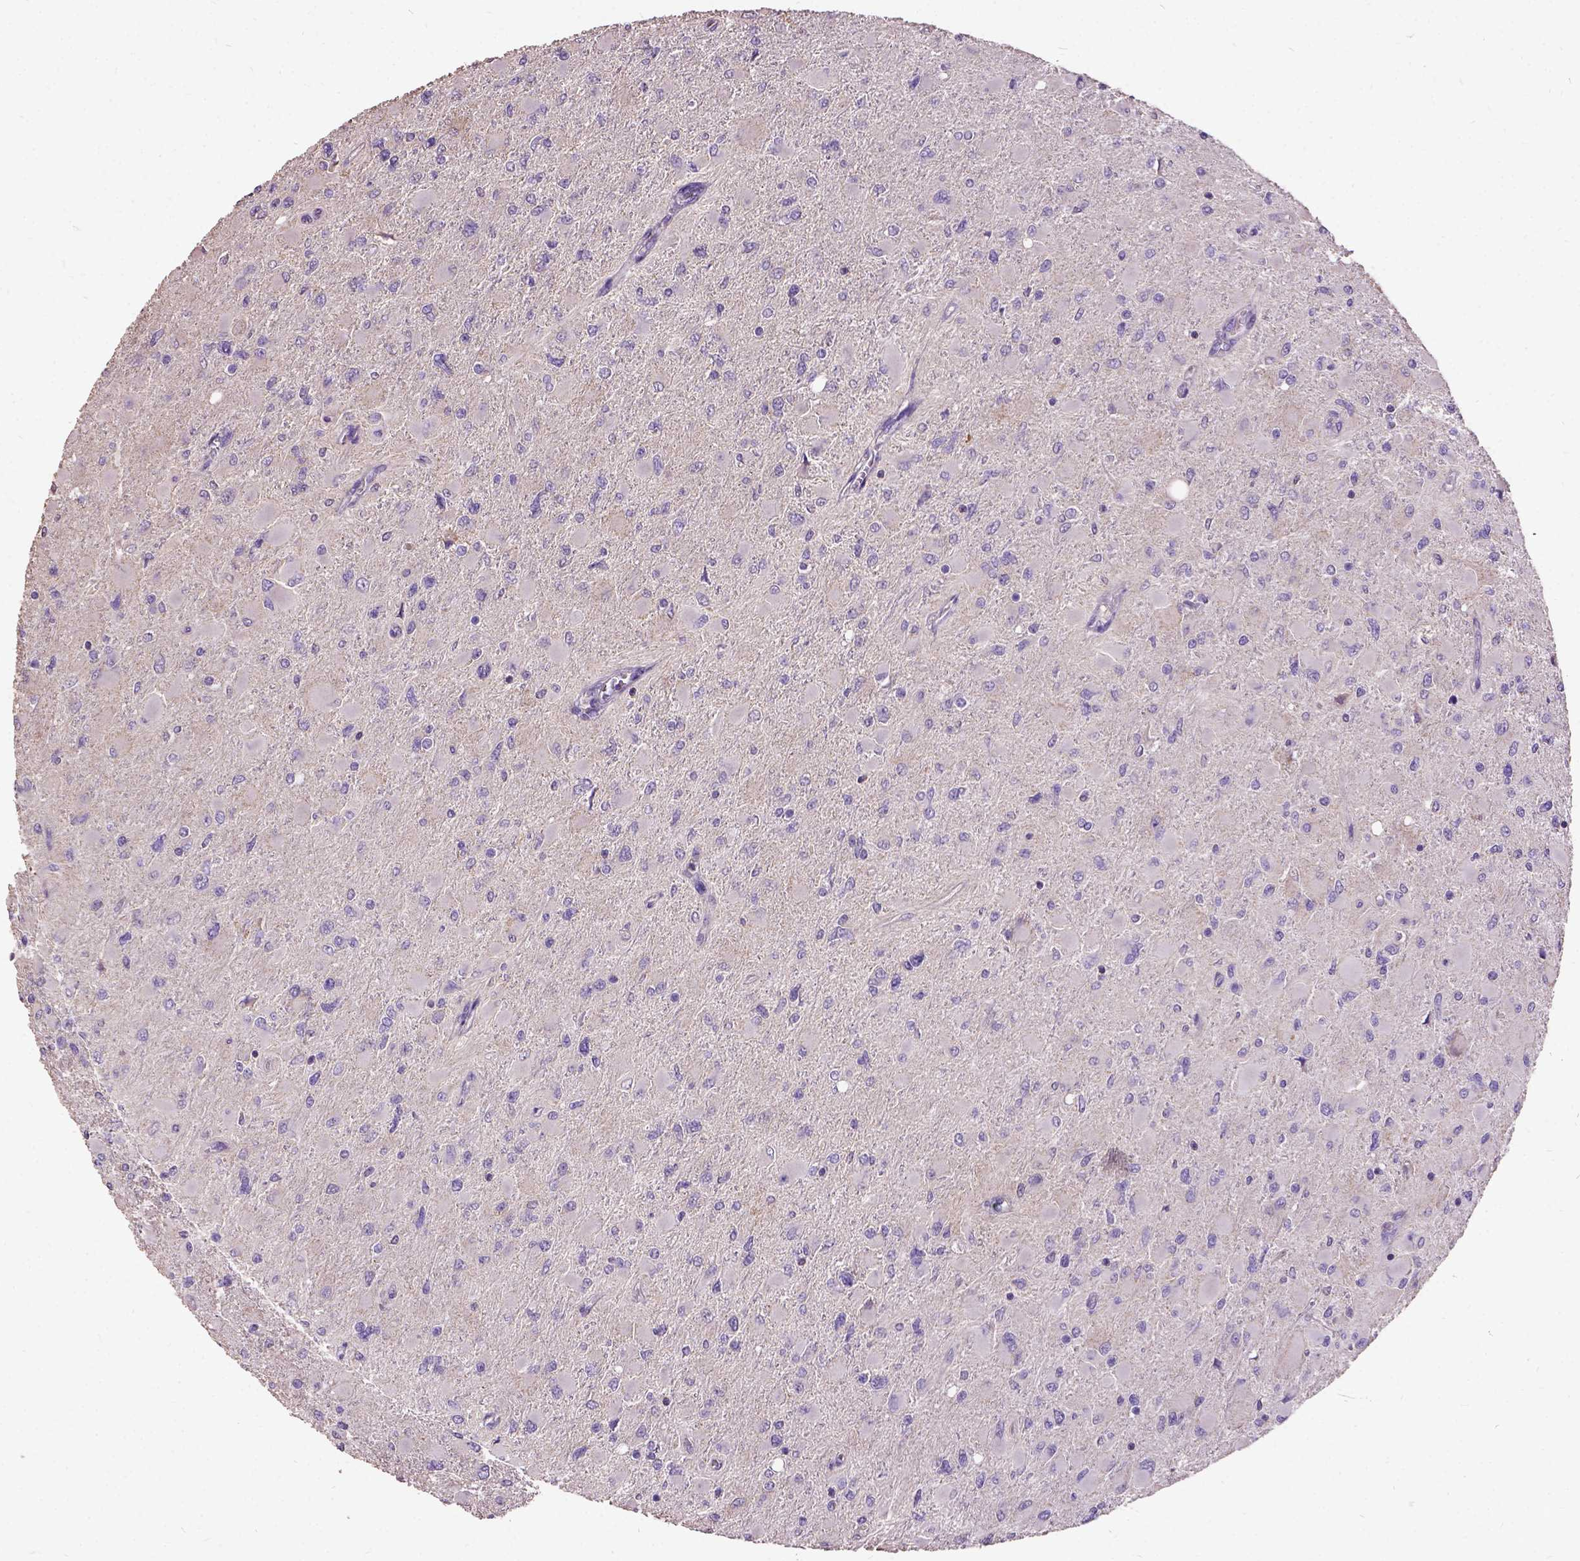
{"staining": {"intensity": "negative", "quantity": "none", "location": "none"}, "tissue": "glioma", "cell_type": "Tumor cells", "image_type": "cancer", "snomed": [{"axis": "morphology", "description": "Glioma, malignant, High grade"}, {"axis": "topography", "description": "Cerebral cortex"}], "caption": "Human glioma stained for a protein using immunohistochemistry displays no positivity in tumor cells.", "gene": "DQX1", "patient": {"sex": "female", "age": 36}}